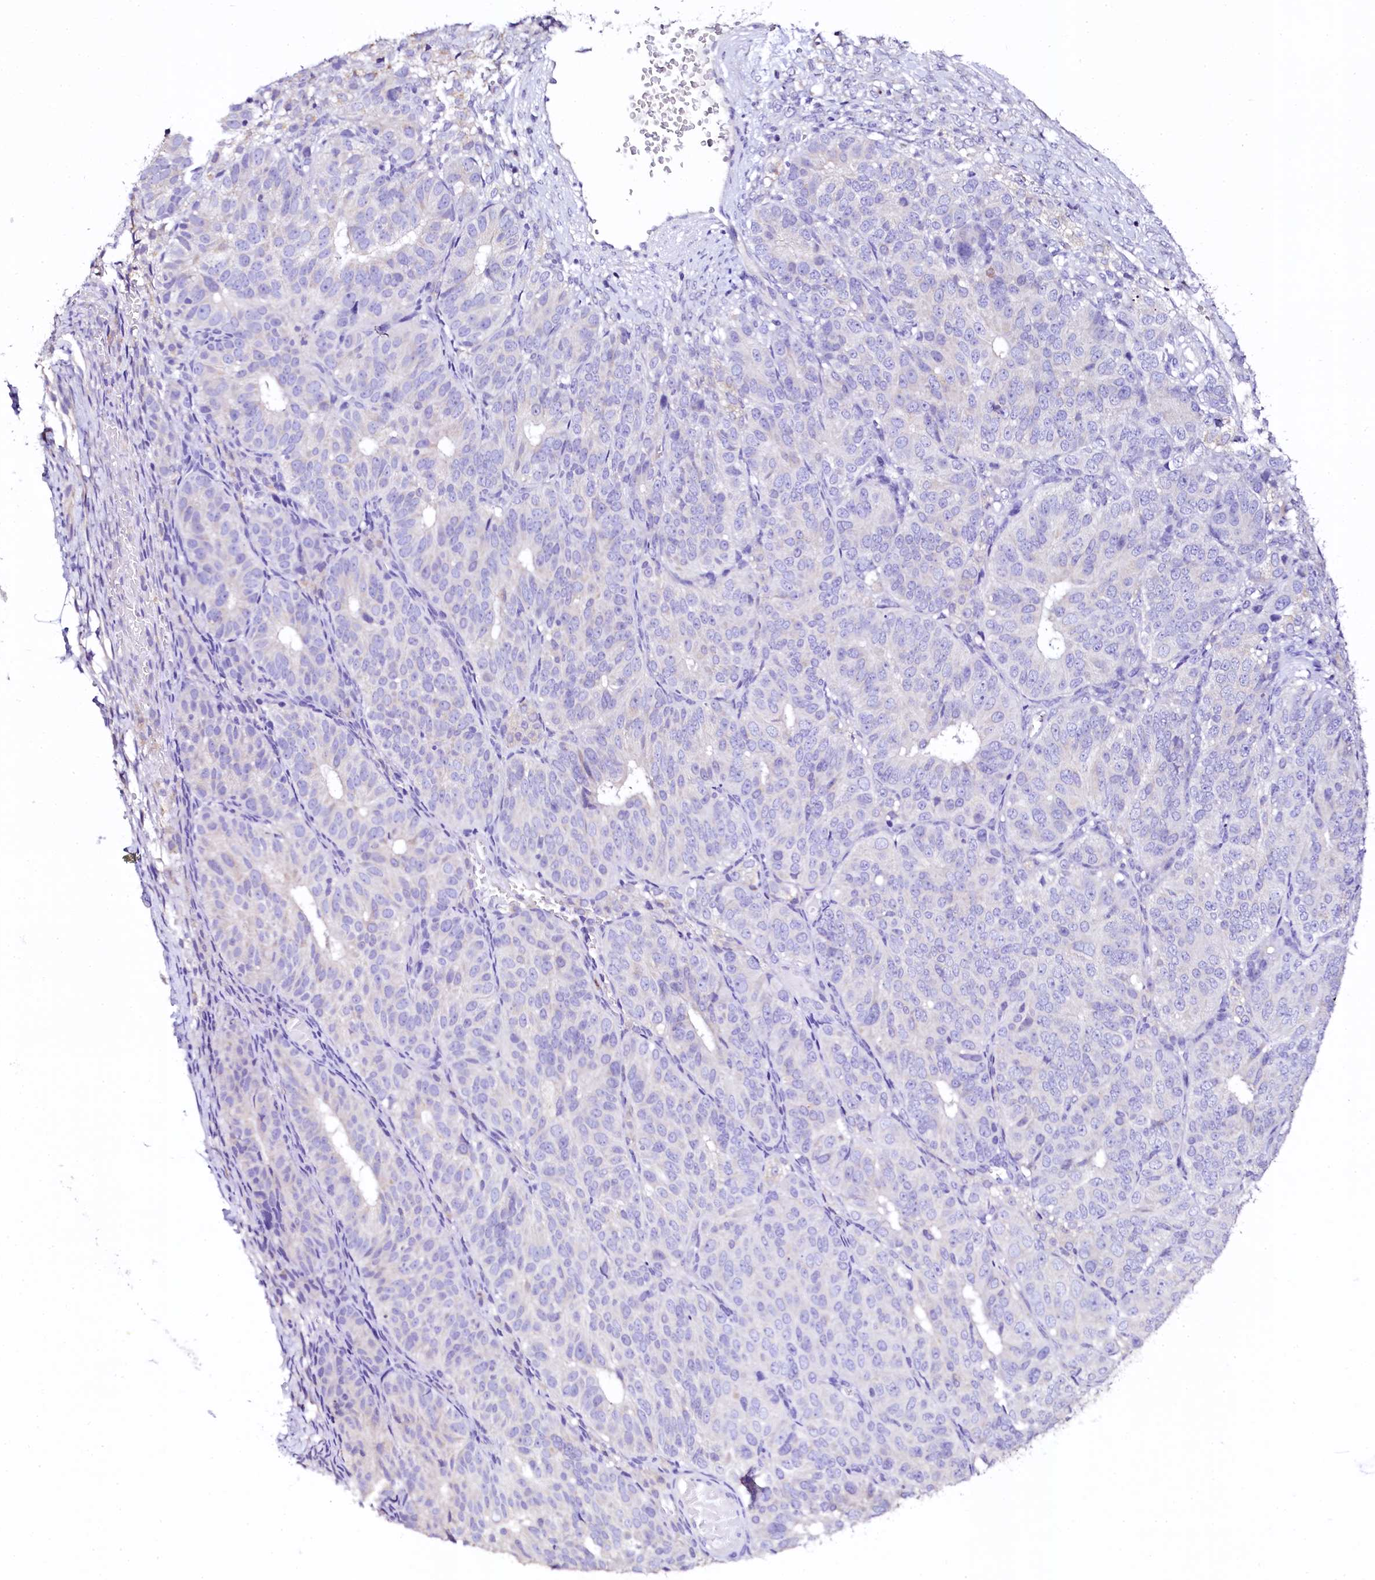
{"staining": {"intensity": "negative", "quantity": "none", "location": "none"}, "tissue": "ovarian cancer", "cell_type": "Tumor cells", "image_type": "cancer", "snomed": [{"axis": "morphology", "description": "Carcinoma, endometroid"}, {"axis": "topography", "description": "Ovary"}], "caption": "Micrograph shows no protein staining in tumor cells of ovarian cancer tissue.", "gene": "NAA16", "patient": {"sex": "female", "age": 51}}